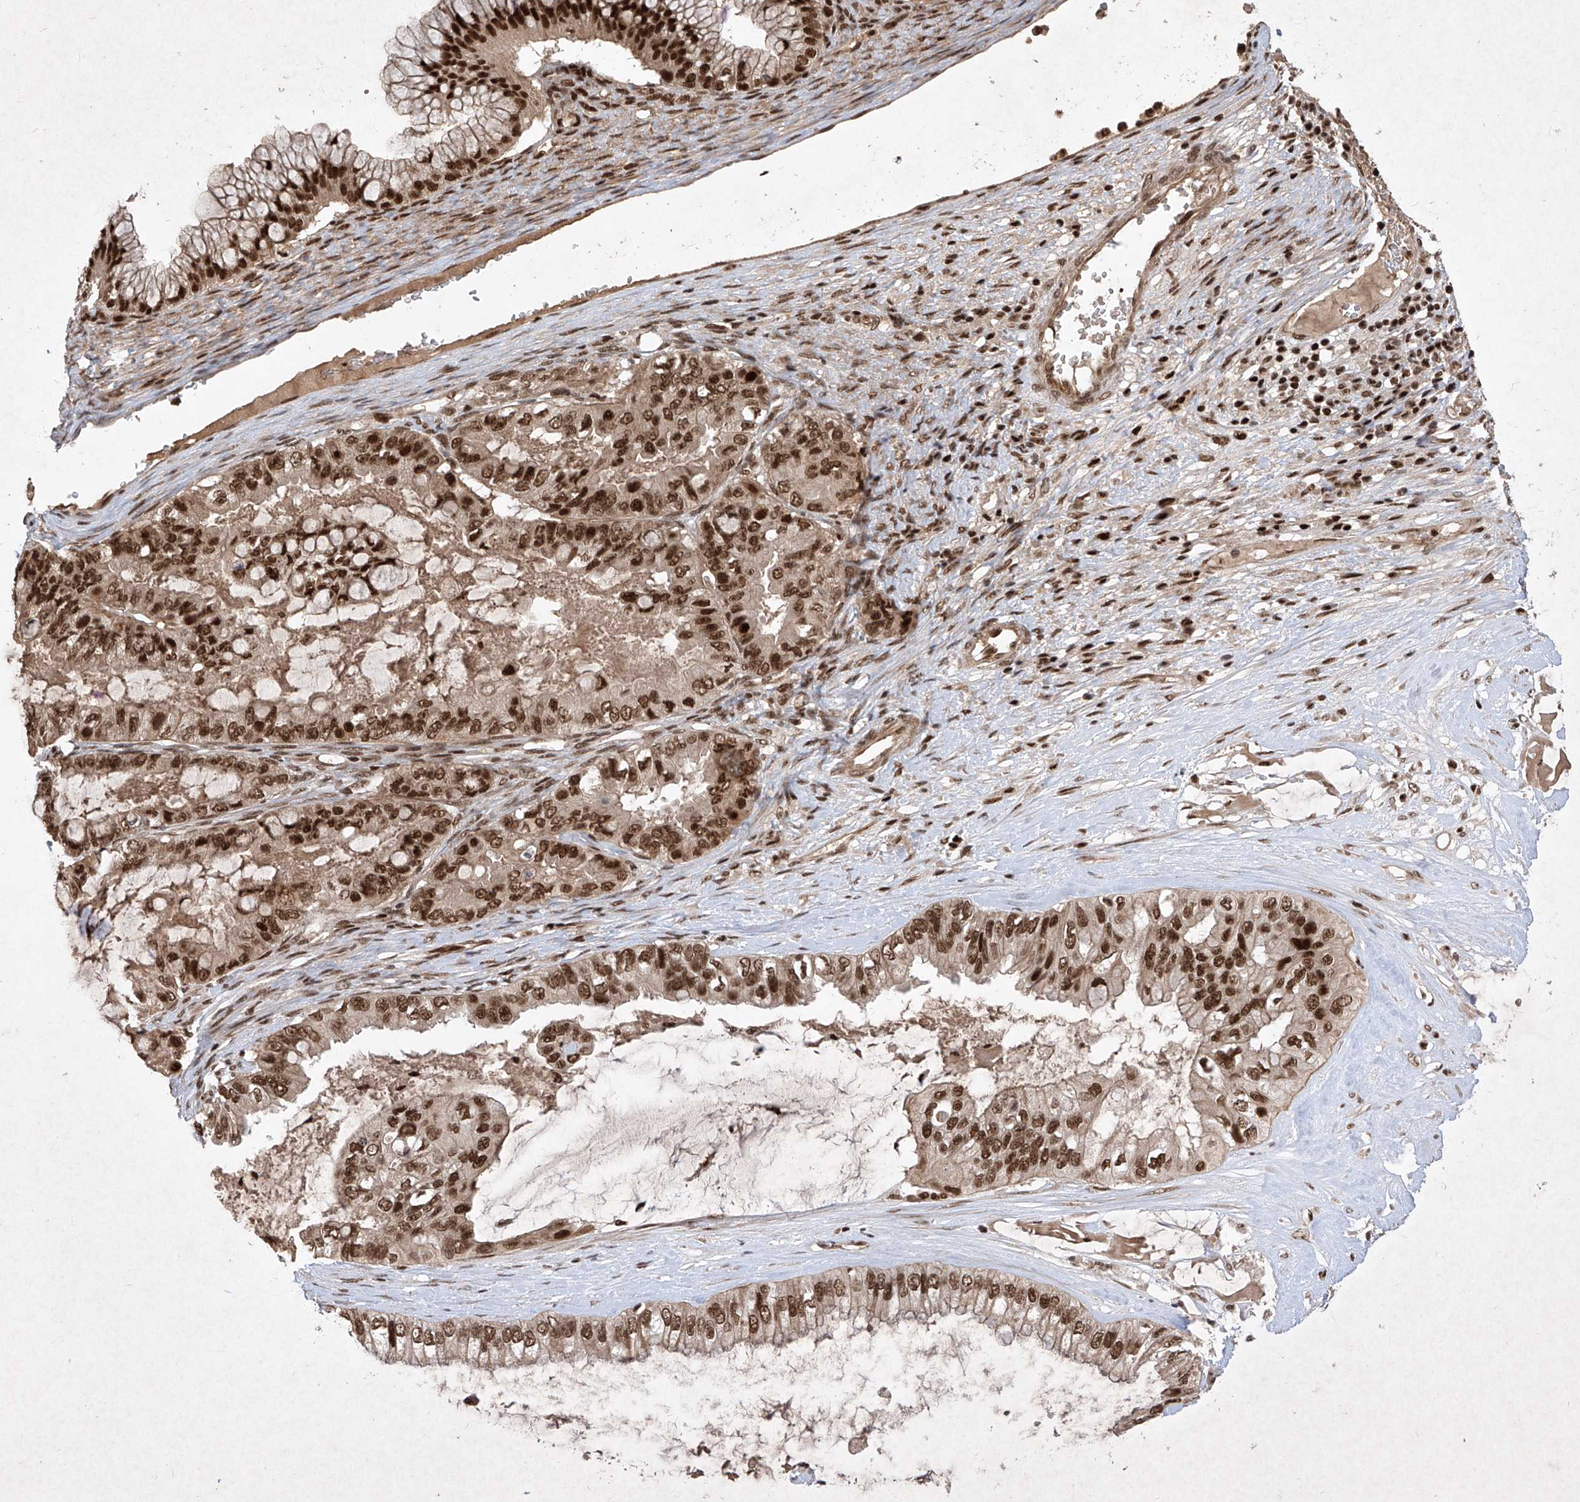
{"staining": {"intensity": "strong", "quantity": ">75%", "location": "nuclear"}, "tissue": "ovarian cancer", "cell_type": "Tumor cells", "image_type": "cancer", "snomed": [{"axis": "morphology", "description": "Cystadenocarcinoma, mucinous, NOS"}, {"axis": "topography", "description": "Ovary"}], "caption": "Immunohistochemical staining of ovarian mucinous cystadenocarcinoma reveals strong nuclear protein positivity in about >75% of tumor cells.", "gene": "IRF2", "patient": {"sex": "female", "age": 80}}